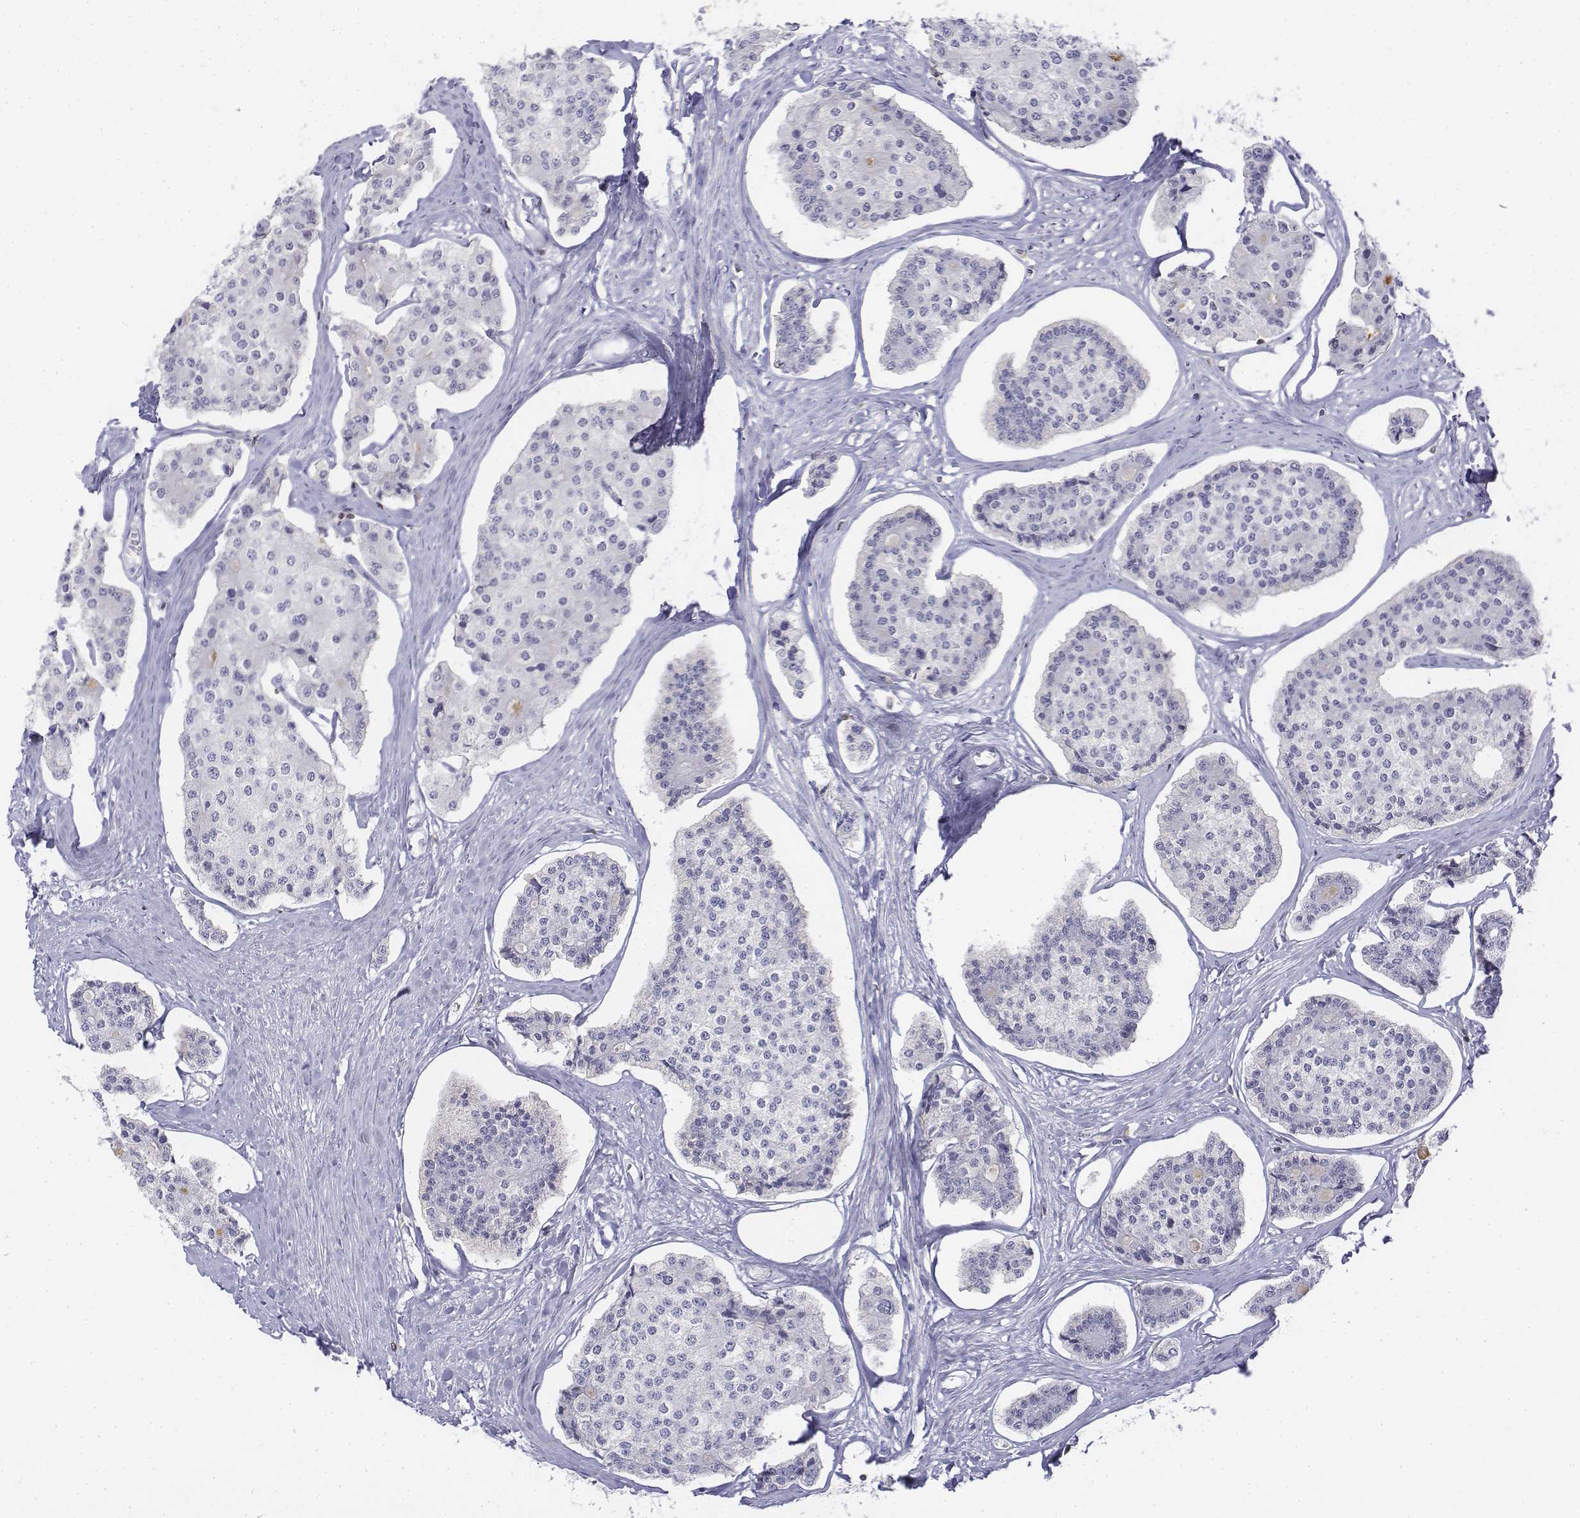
{"staining": {"intensity": "negative", "quantity": "none", "location": "none"}, "tissue": "carcinoid", "cell_type": "Tumor cells", "image_type": "cancer", "snomed": [{"axis": "morphology", "description": "Carcinoid, malignant, NOS"}, {"axis": "topography", "description": "Small intestine"}], "caption": "IHC of human carcinoid (malignant) exhibits no positivity in tumor cells.", "gene": "CD3E", "patient": {"sex": "female", "age": 65}}